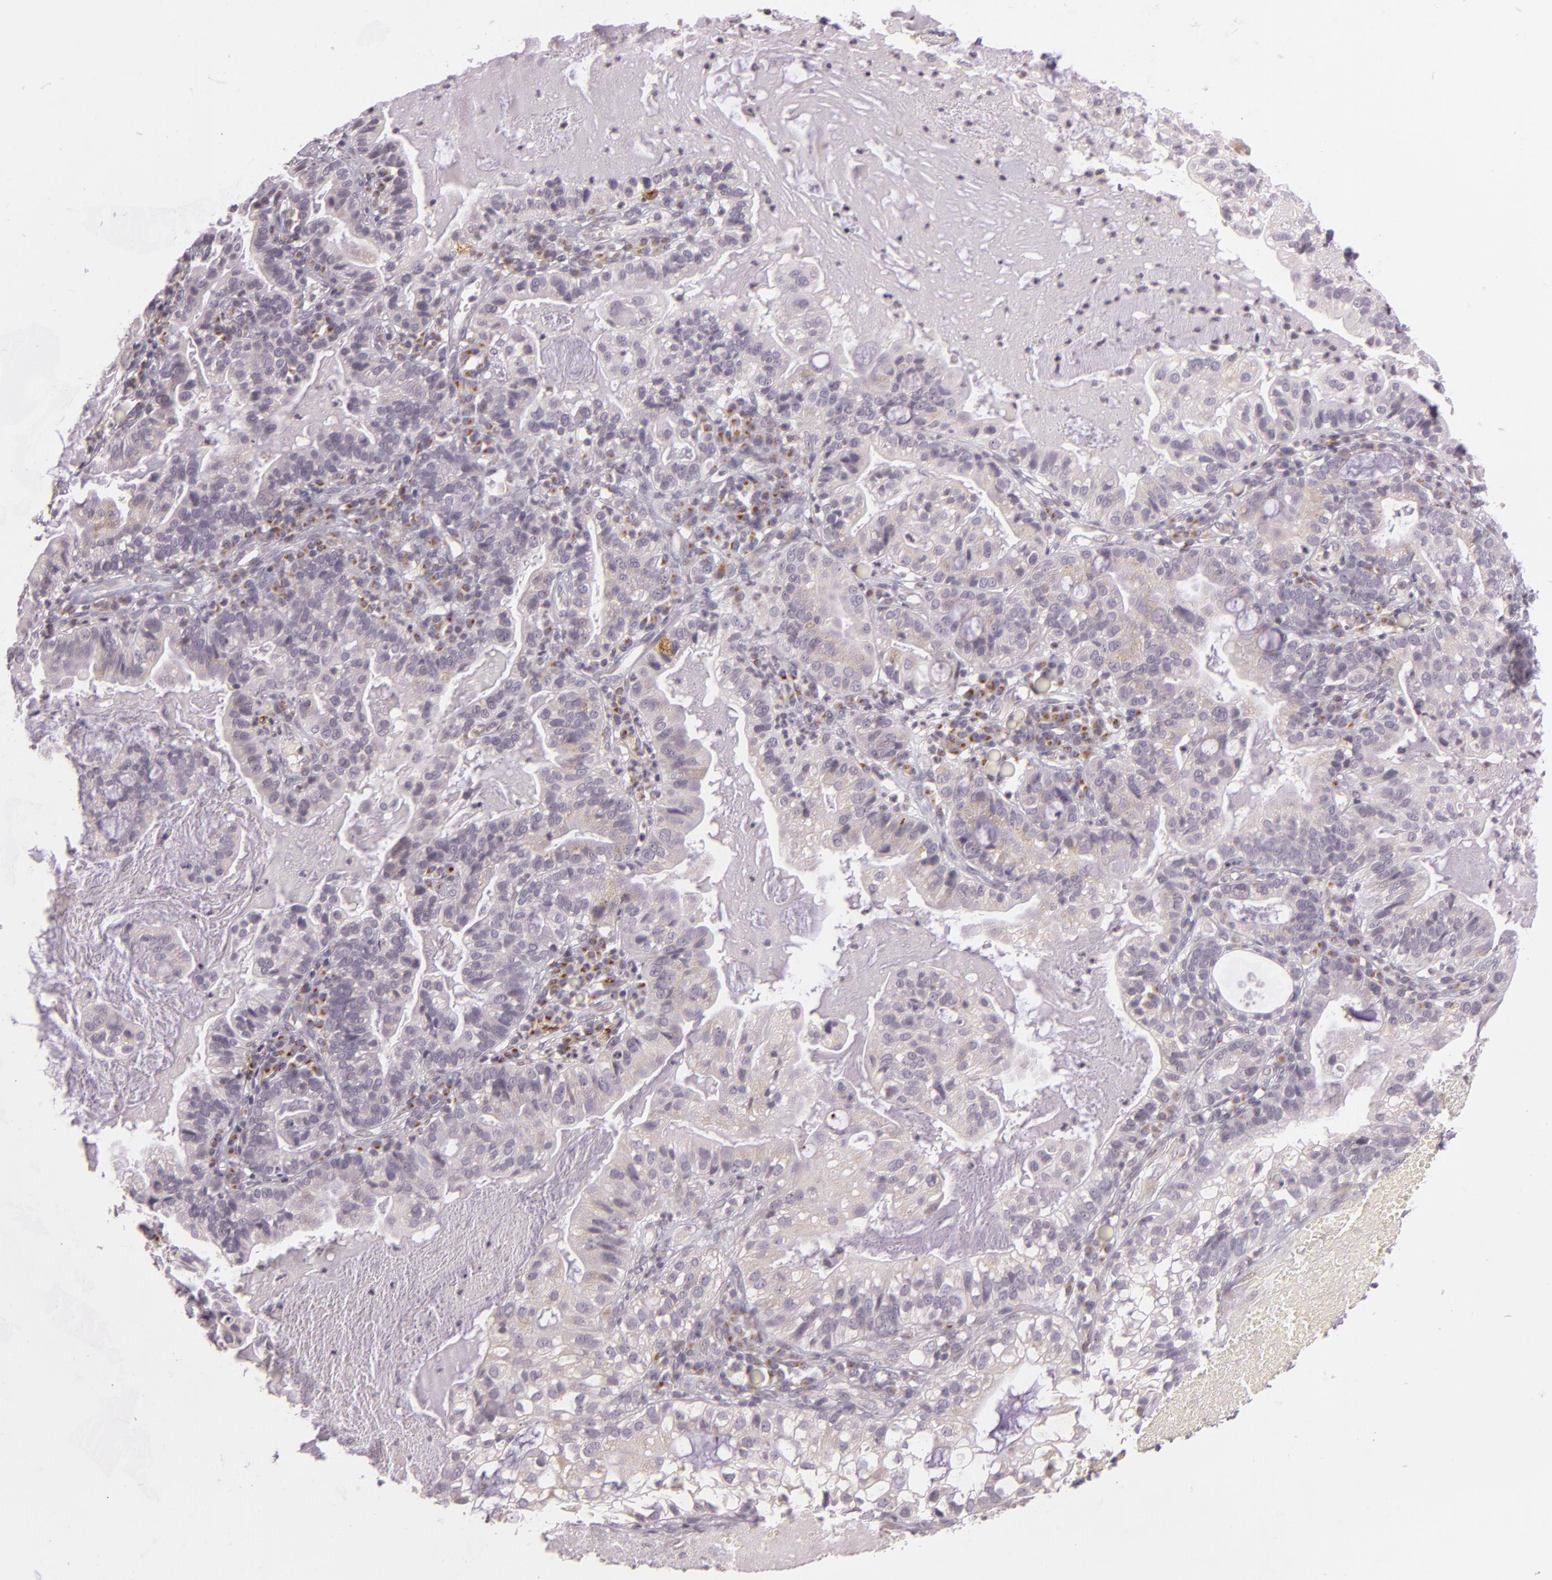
{"staining": {"intensity": "weak", "quantity": ">75%", "location": "cytoplasmic/membranous"}, "tissue": "cervical cancer", "cell_type": "Tumor cells", "image_type": "cancer", "snomed": [{"axis": "morphology", "description": "Adenocarcinoma, NOS"}, {"axis": "topography", "description": "Cervix"}], "caption": "Immunohistochemical staining of human cervical cancer (adenocarcinoma) reveals weak cytoplasmic/membranous protein staining in about >75% of tumor cells. The staining was performed using DAB (3,3'-diaminobenzidine), with brown indicating positive protein expression. Nuclei are stained blue with hematoxylin.", "gene": "LGMN", "patient": {"sex": "female", "age": 41}}